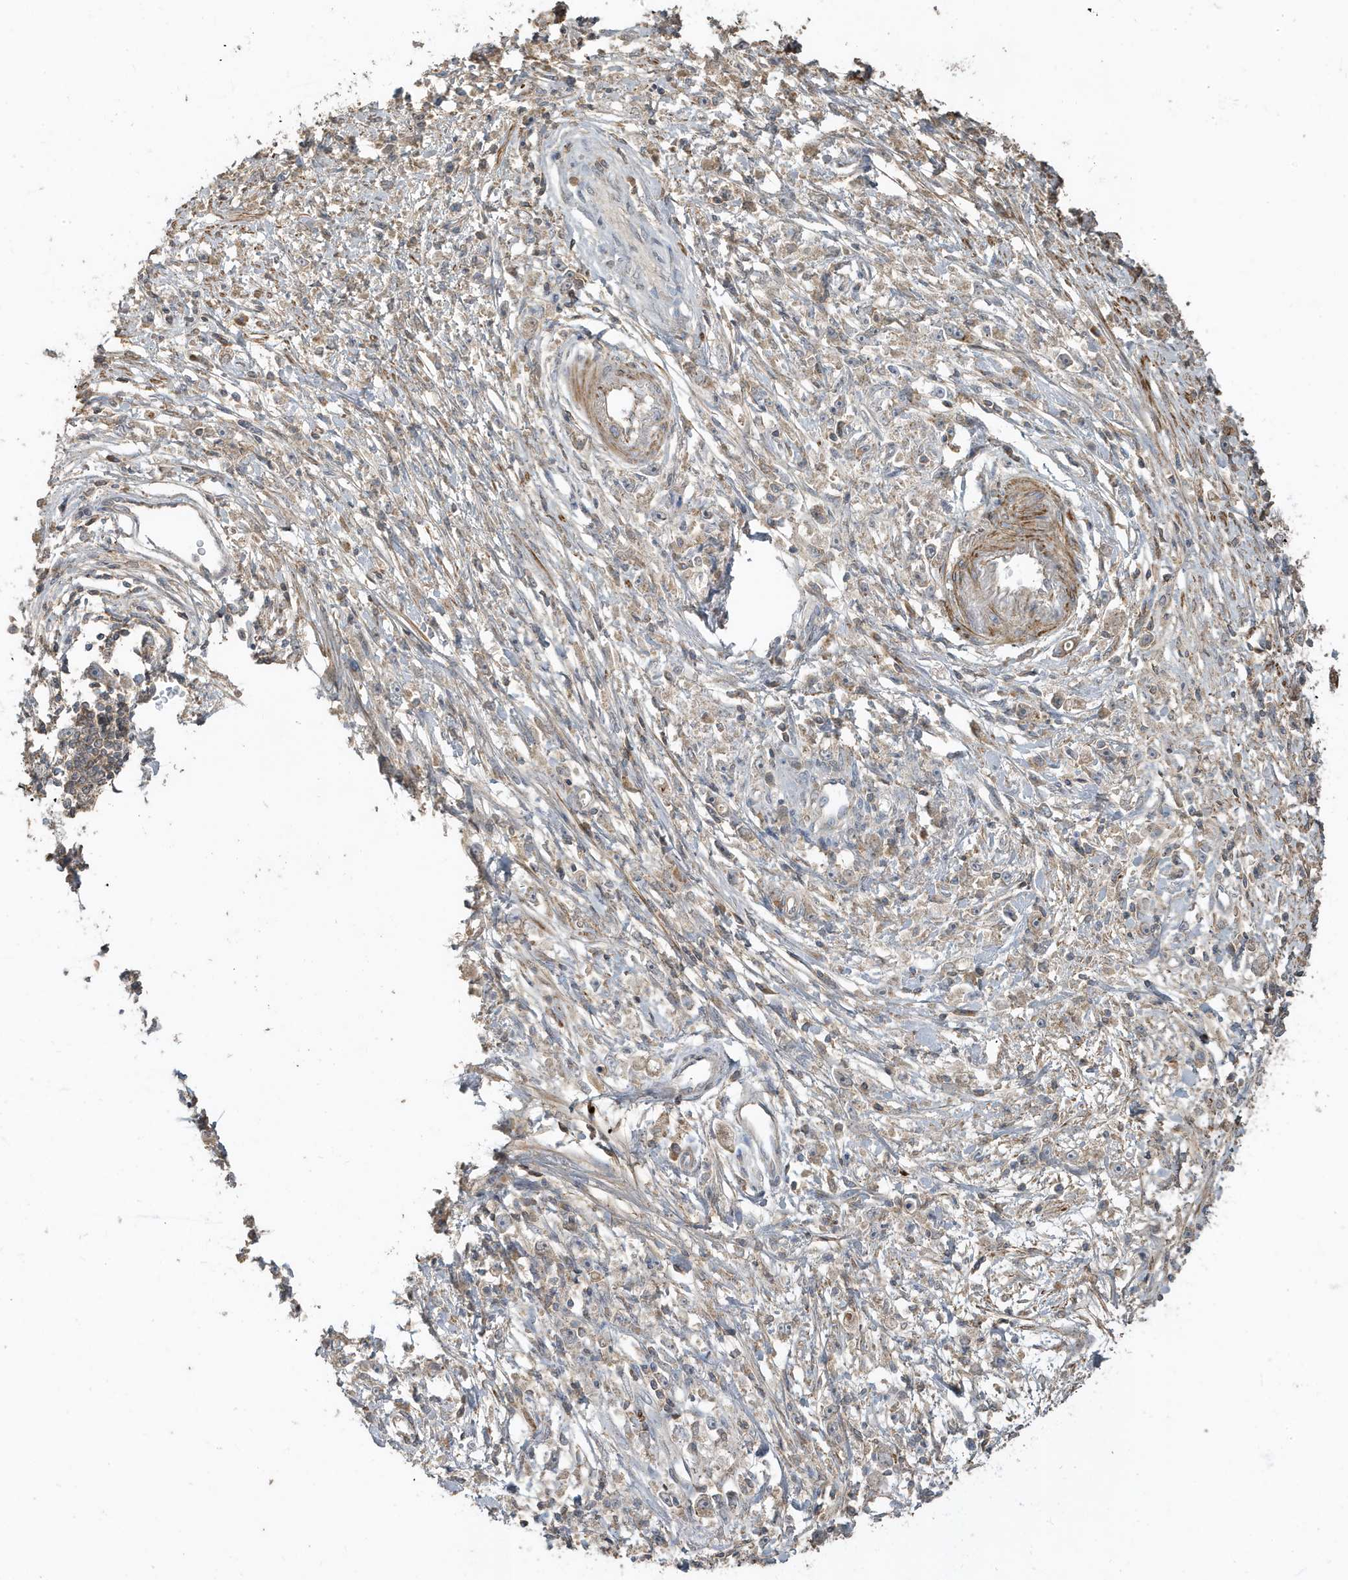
{"staining": {"intensity": "weak", "quantity": "<25%", "location": "cytoplasmic/membranous"}, "tissue": "stomach cancer", "cell_type": "Tumor cells", "image_type": "cancer", "snomed": [{"axis": "morphology", "description": "Adenocarcinoma, NOS"}, {"axis": "topography", "description": "Stomach"}], "caption": "The immunohistochemistry histopathology image has no significant expression in tumor cells of adenocarcinoma (stomach) tissue. (DAB (3,3'-diaminobenzidine) immunohistochemistry (IHC) visualized using brightfield microscopy, high magnification).", "gene": "PRRT3", "patient": {"sex": "female", "age": 59}}